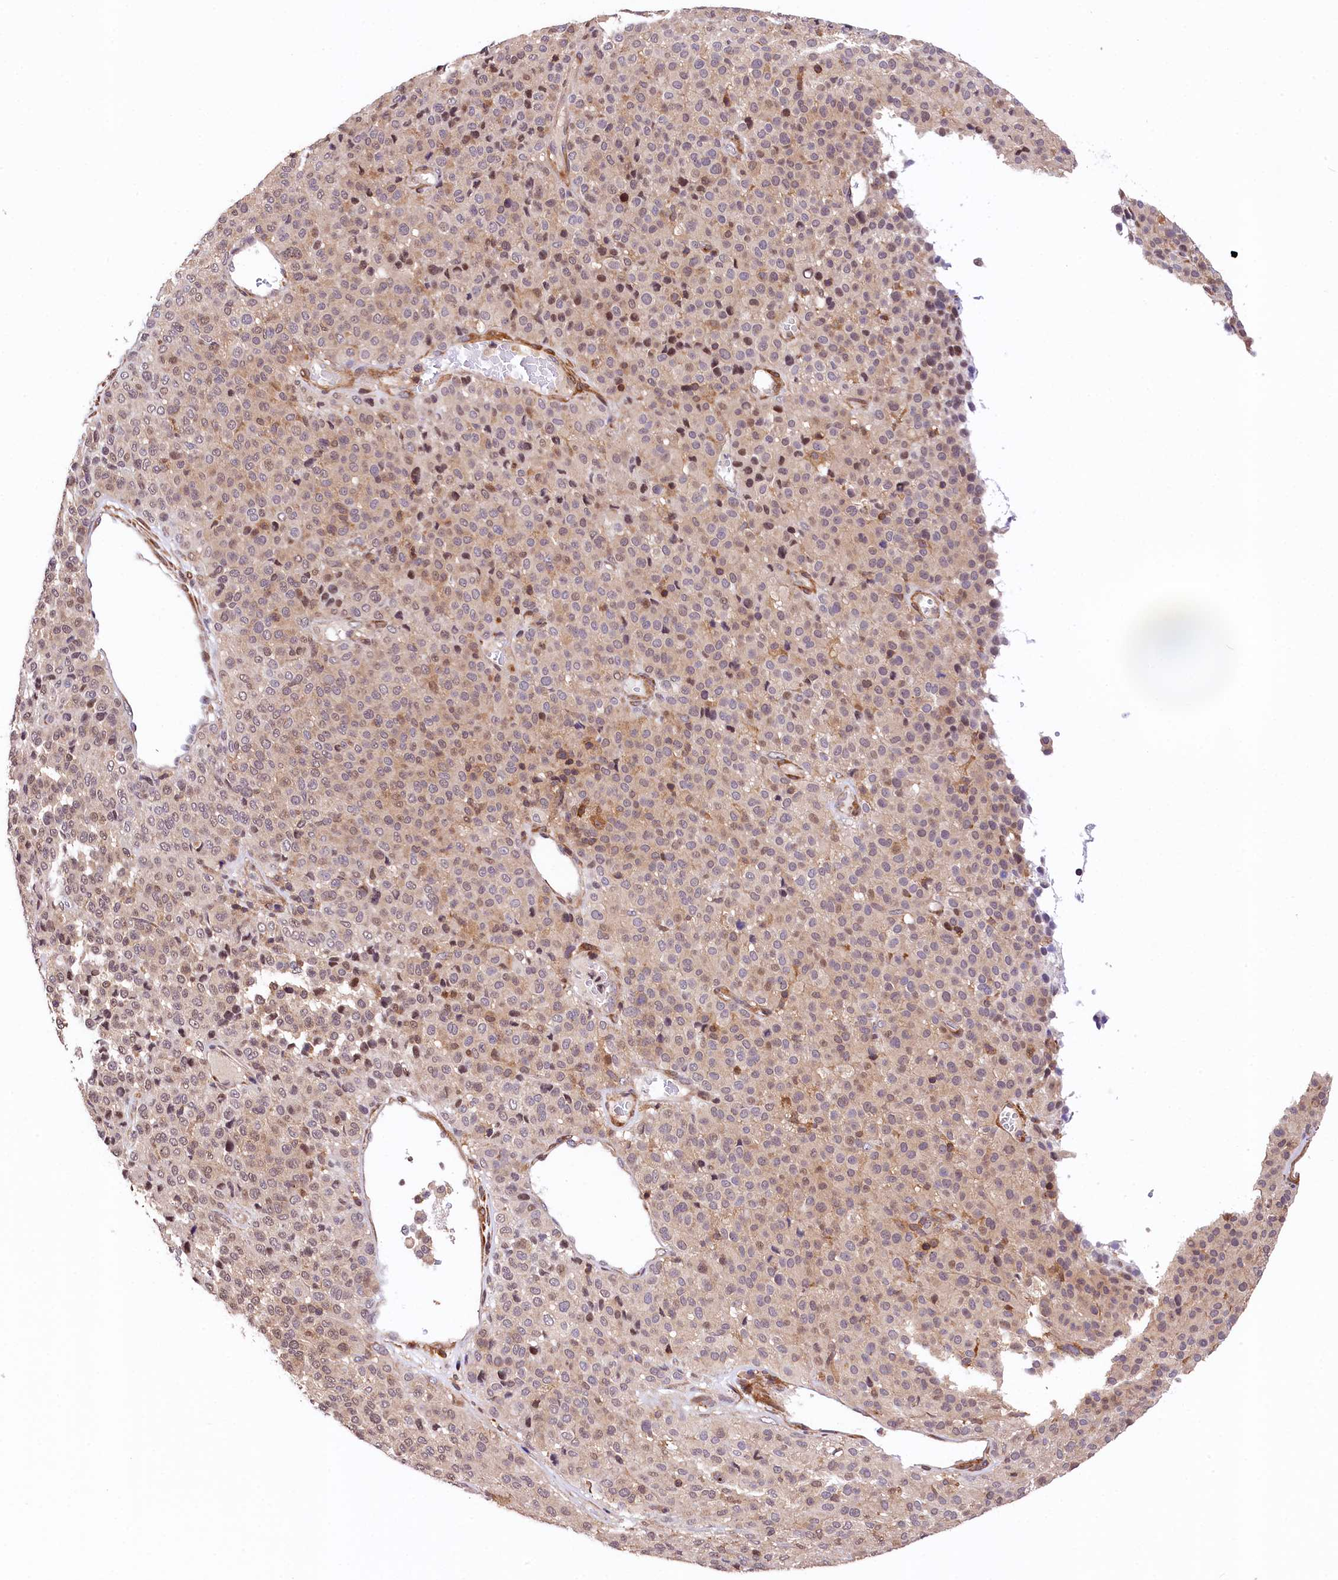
{"staining": {"intensity": "weak", "quantity": "25%-75%", "location": "nuclear"}, "tissue": "melanoma", "cell_type": "Tumor cells", "image_type": "cancer", "snomed": [{"axis": "morphology", "description": "Malignant melanoma, Metastatic site"}, {"axis": "topography", "description": "Pancreas"}], "caption": "Protein staining exhibits weak nuclear positivity in approximately 25%-75% of tumor cells in melanoma.", "gene": "CHORDC1", "patient": {"sex": "female", "age": 30}}